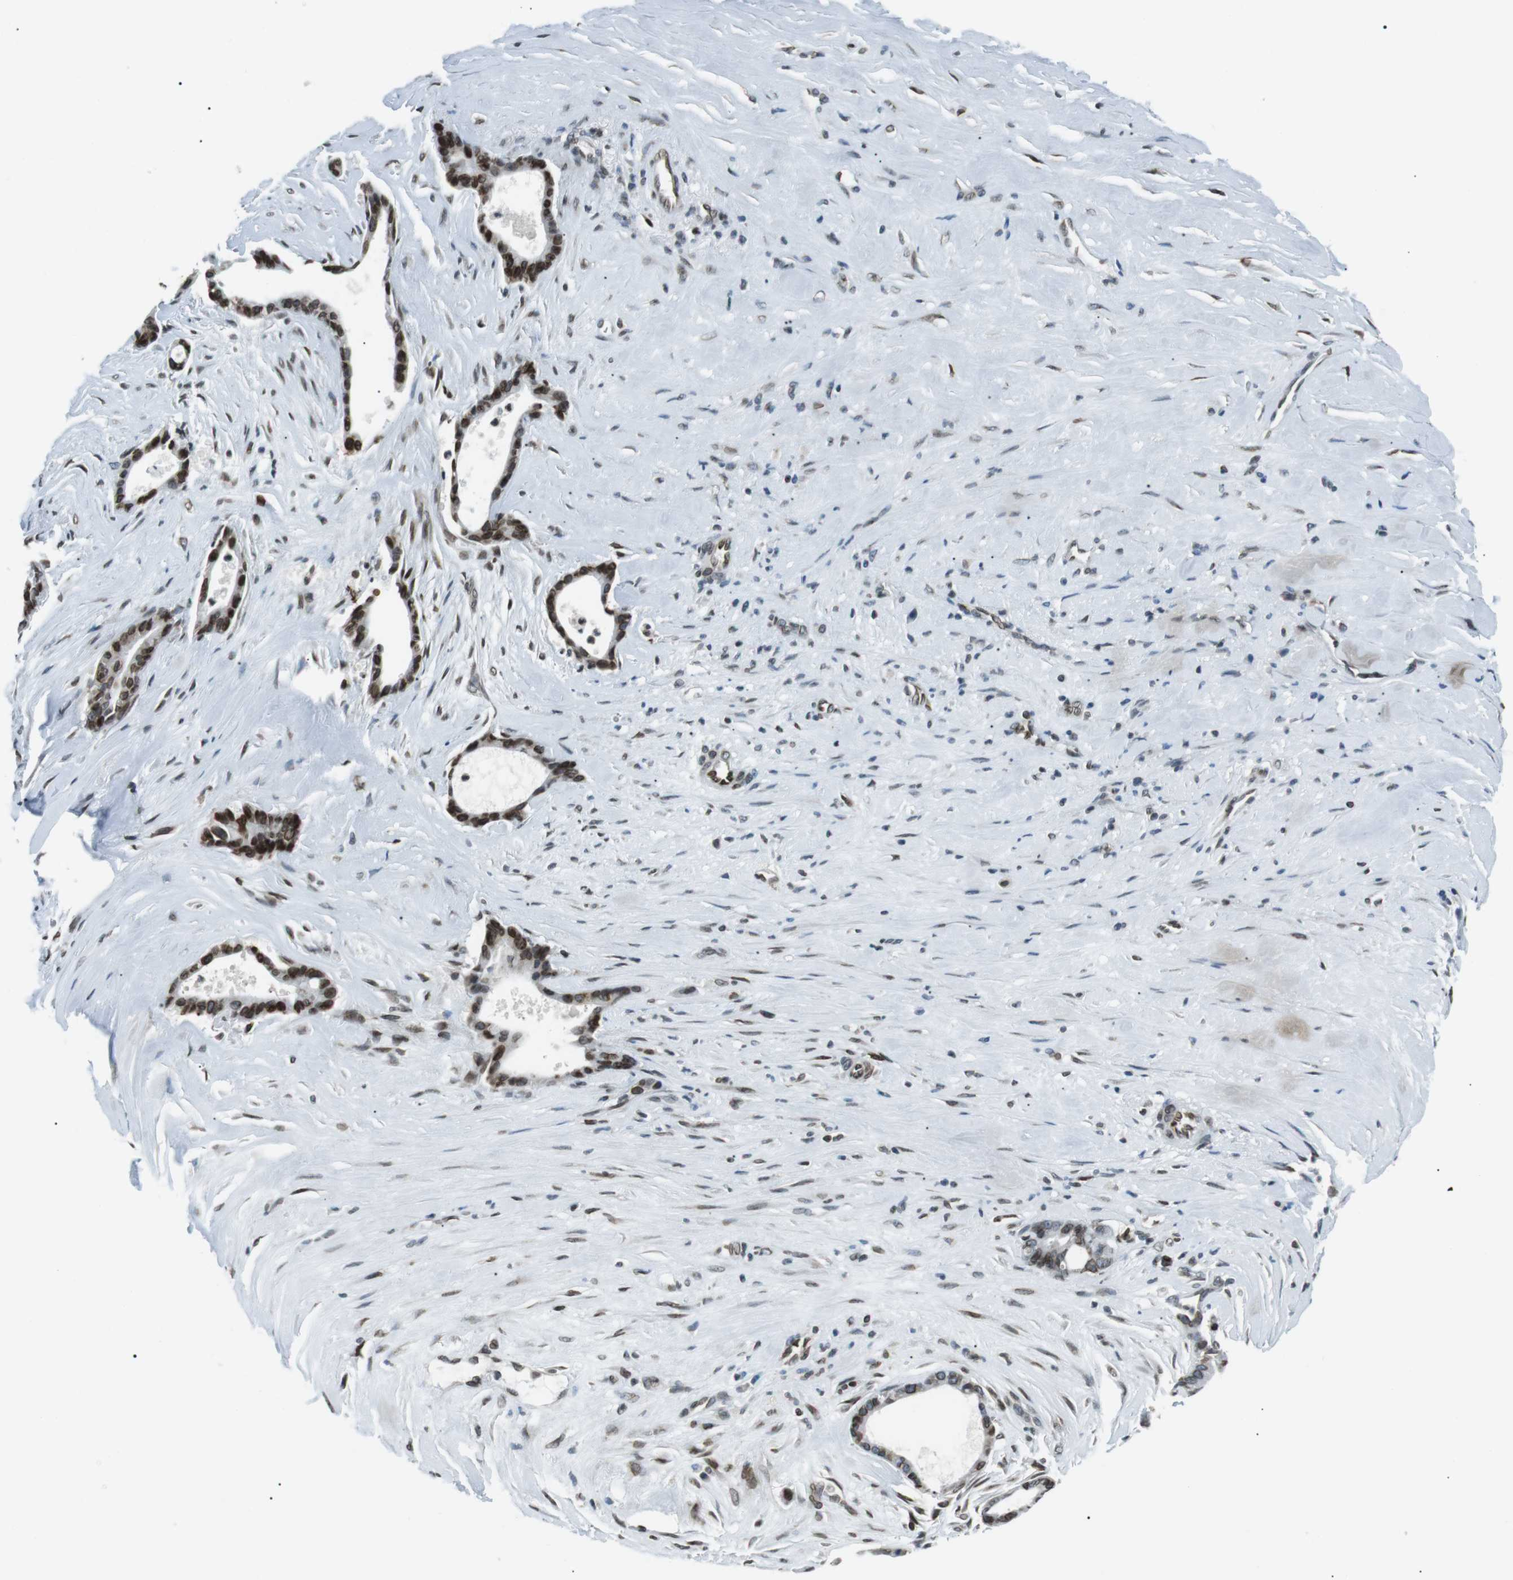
{"staining": {"intensity": "strong", "quantity": ">75%", "location": "cytoplasmic/membranous,nuclear"}, "tissue": "liver cancer", "cell_type": "Tumor cells", "image_type": "cancer", "snomed": [{"axis": "morphology", "description": "Cholangiocarcinoma"}, {"axis": "topography", "description": "Liver"}], "caption": "Strong cytoplasmic/membranous and nuclear protein expression is present in approximately >75% of tumor cells in liver cancer (cholangiocarcinoma). The staining was performed using DAB (3,3'-diaminobenzidine) to visualize the protein expression in brown, while the nuclei were stained in blue with hematoxylin (Magnification: 20x).", "gene": "TMX4", "patient": {"sex": "female", "age": 55}}